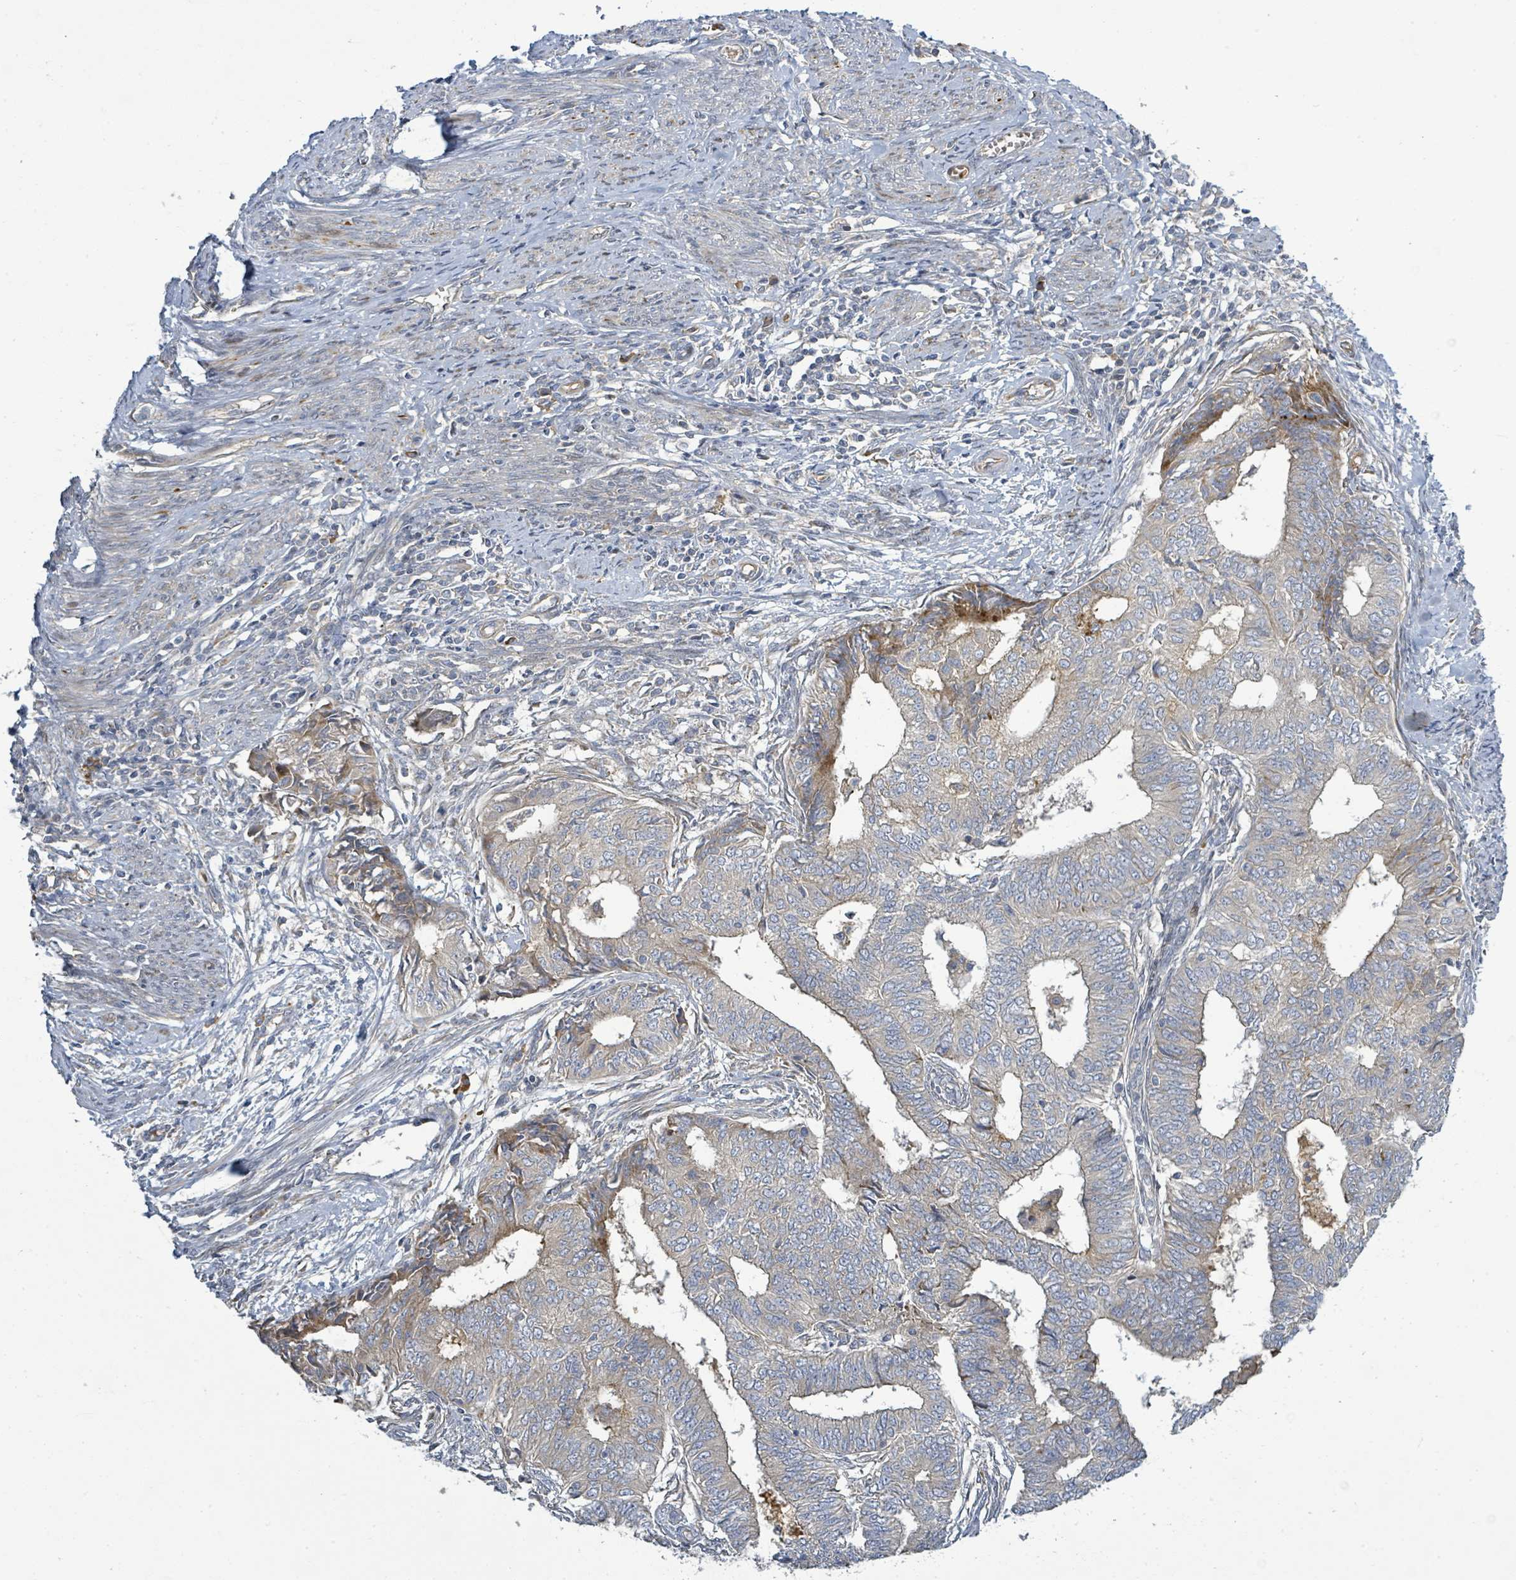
{"staining": {"intensity": "weak", "quantity": "<25%", "location": "cytoplasmic/membranous"}, "tissue": "endometrial cancer", "cell_type": "Tumor cells", "image_type": "cancer", "snomed": [{"axis": "morphology", "description": "Adenocarcinoma, NOS"}, {"axis": "topography", "description": "Endometrium"}], "caption": "Immunohistochemistry of endometrial cancer demonstrates no positivity in tumor cells.", "gene": "CFAP210", "patient": {"sex": "female", "age": 62}}